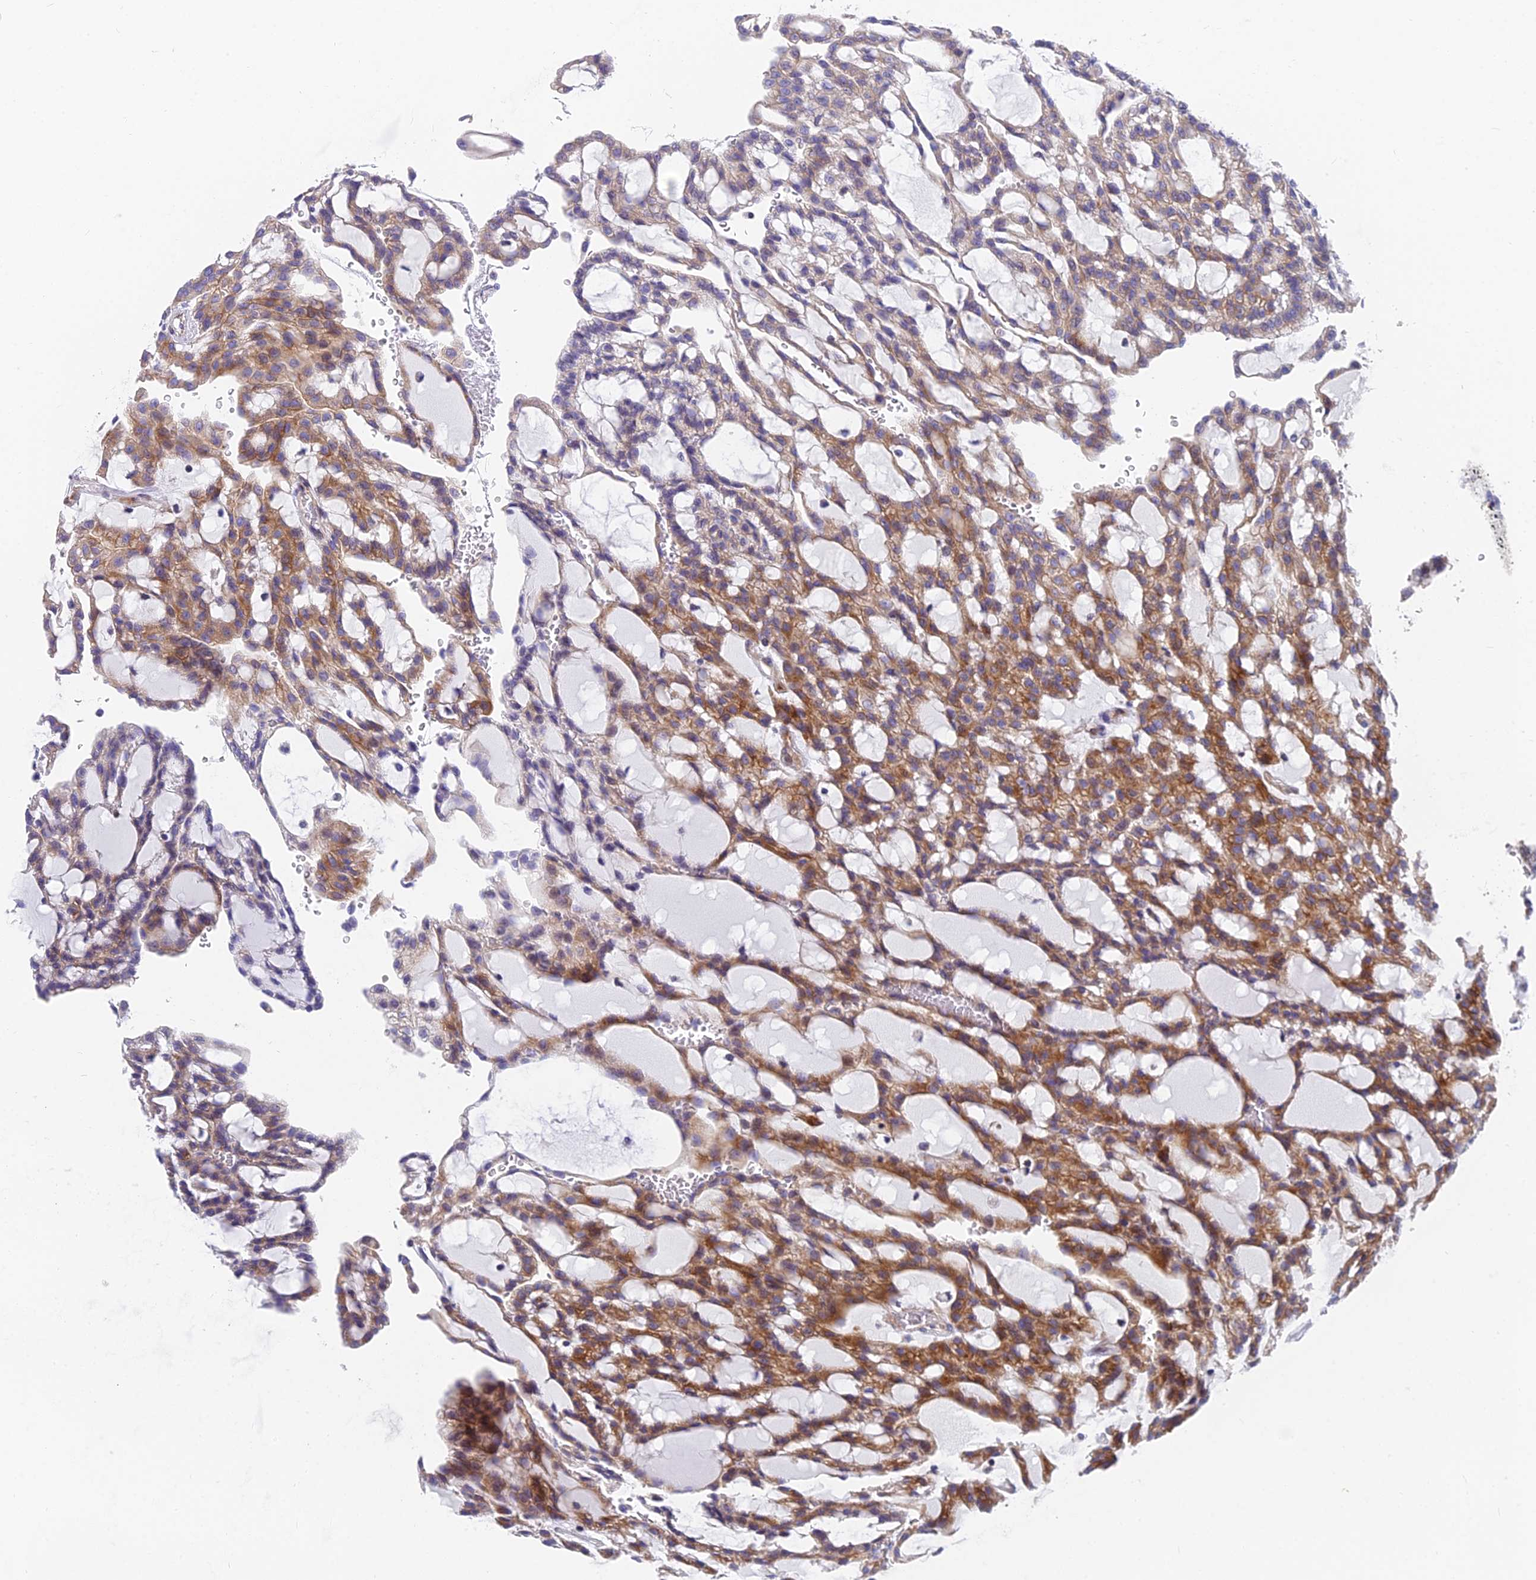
{"staining": {"intensity": "moderate", "quantity": "25%-75%", "location": "cytoplasmic/membranous"}, "tissue": "renal cancer", "cell_type": "Tumor cells", "image_type": "cancer", "snomed": [{"axis": "morphology", "description": "Adenocarcinoma, NOS"}, {"axis": "topography", "description": "Kidney"}], "caption": "Human renal adenocarcinoma stained with a brown dye shows moderate cytoplasmic/membranous positive expression in approximately 25%-75% of tumor cells.", "gene": "MVB12A", "patient": {"sex": "male", "age": 63}}